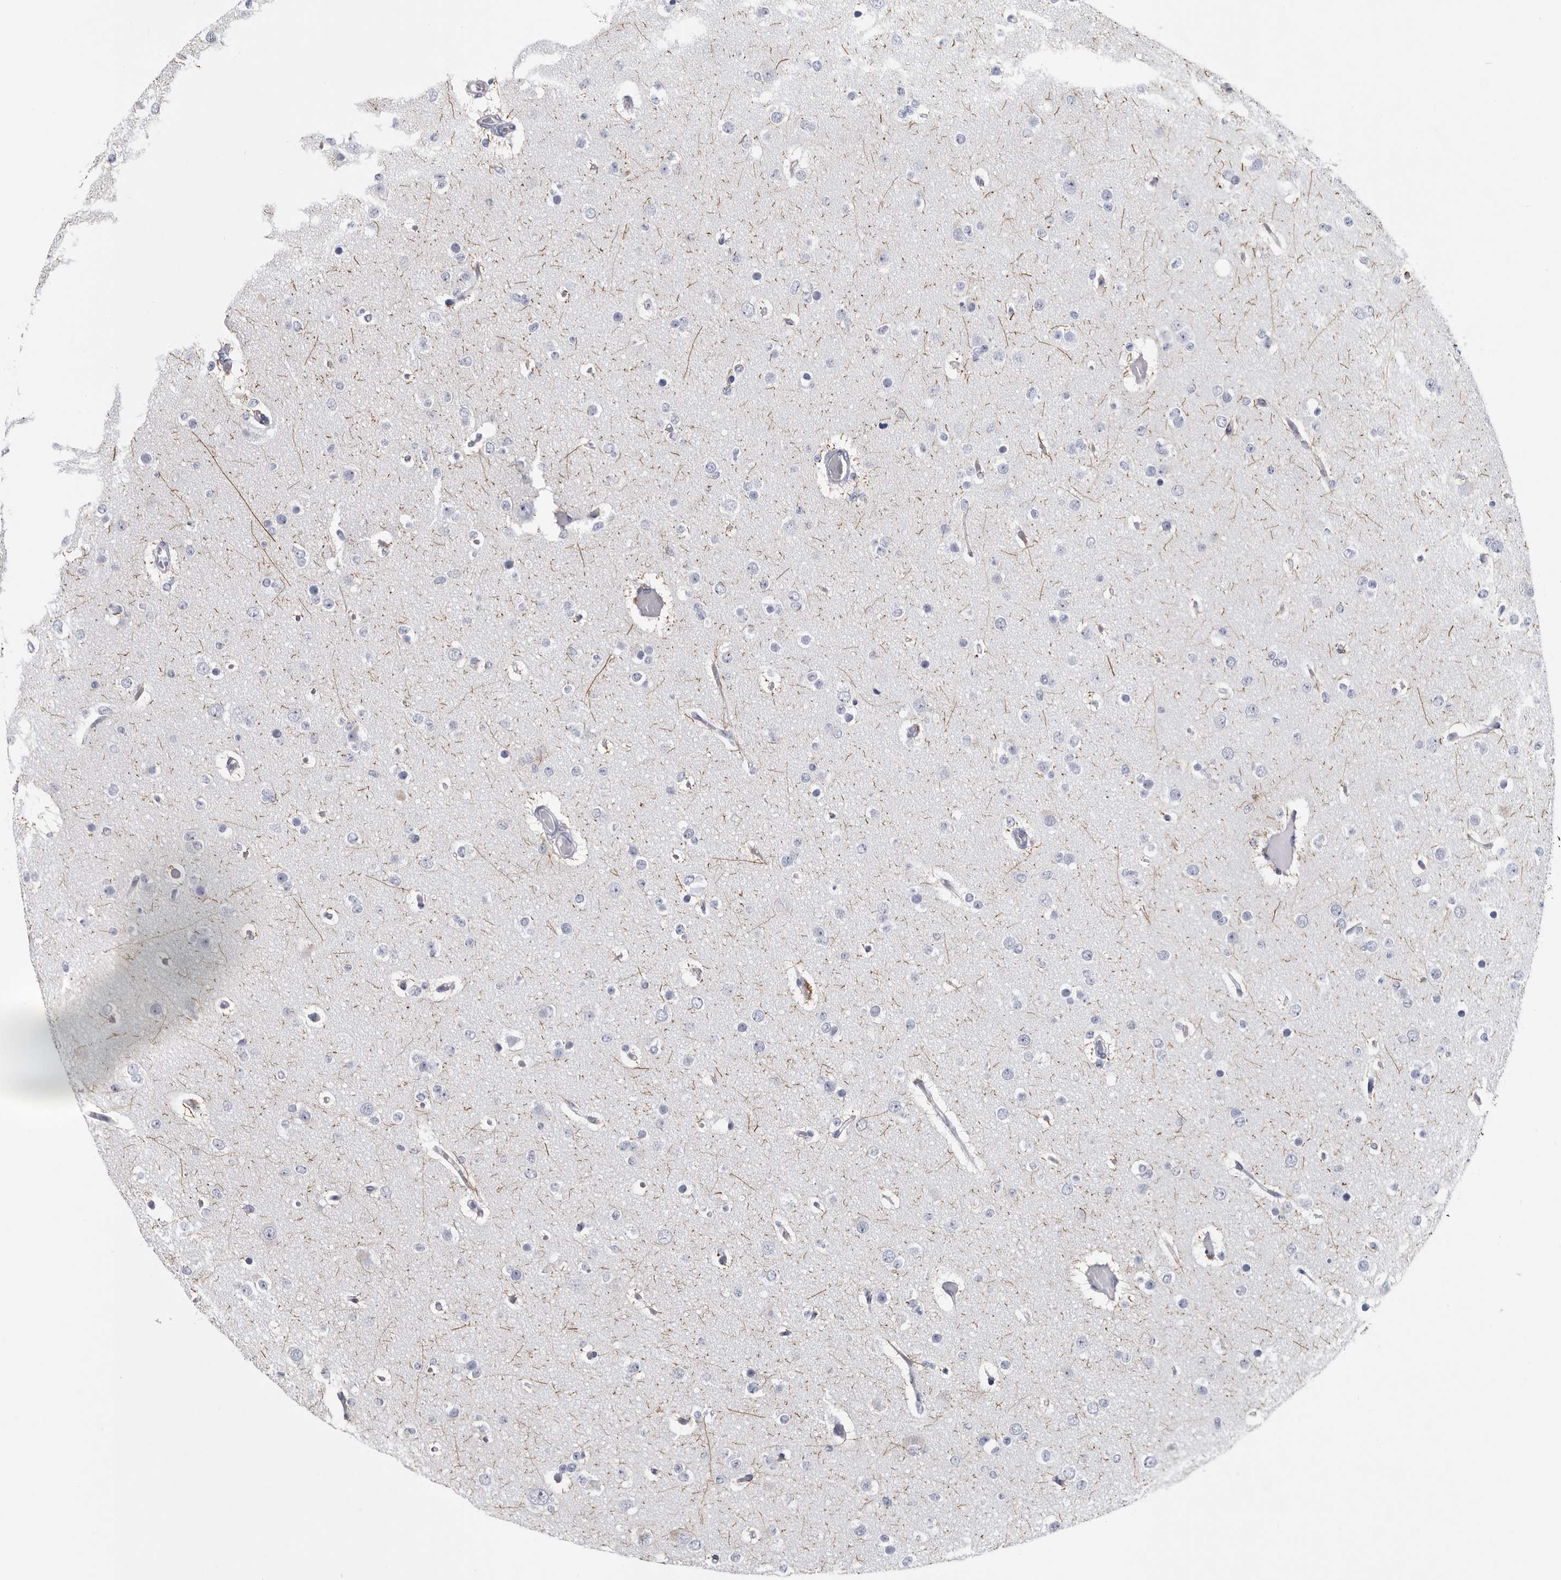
{"staining": {"intensity": "negative", "quantity": "none", "location": "none"}, "tissue": "glioma", "cell_type": "Tumor cells", "image_type": "cancer", "snomed": [{"axis": "morphology", "description": "Glioma, malignant, Low grade"}, {"axis": "topography", "description": "Brain"}], "caption": "This is an IHC histopathology image of human glioma. There is no positivity in tumor cells.", "gene": "WRAP73", "patient": {"sex": "female", "age": 22}}